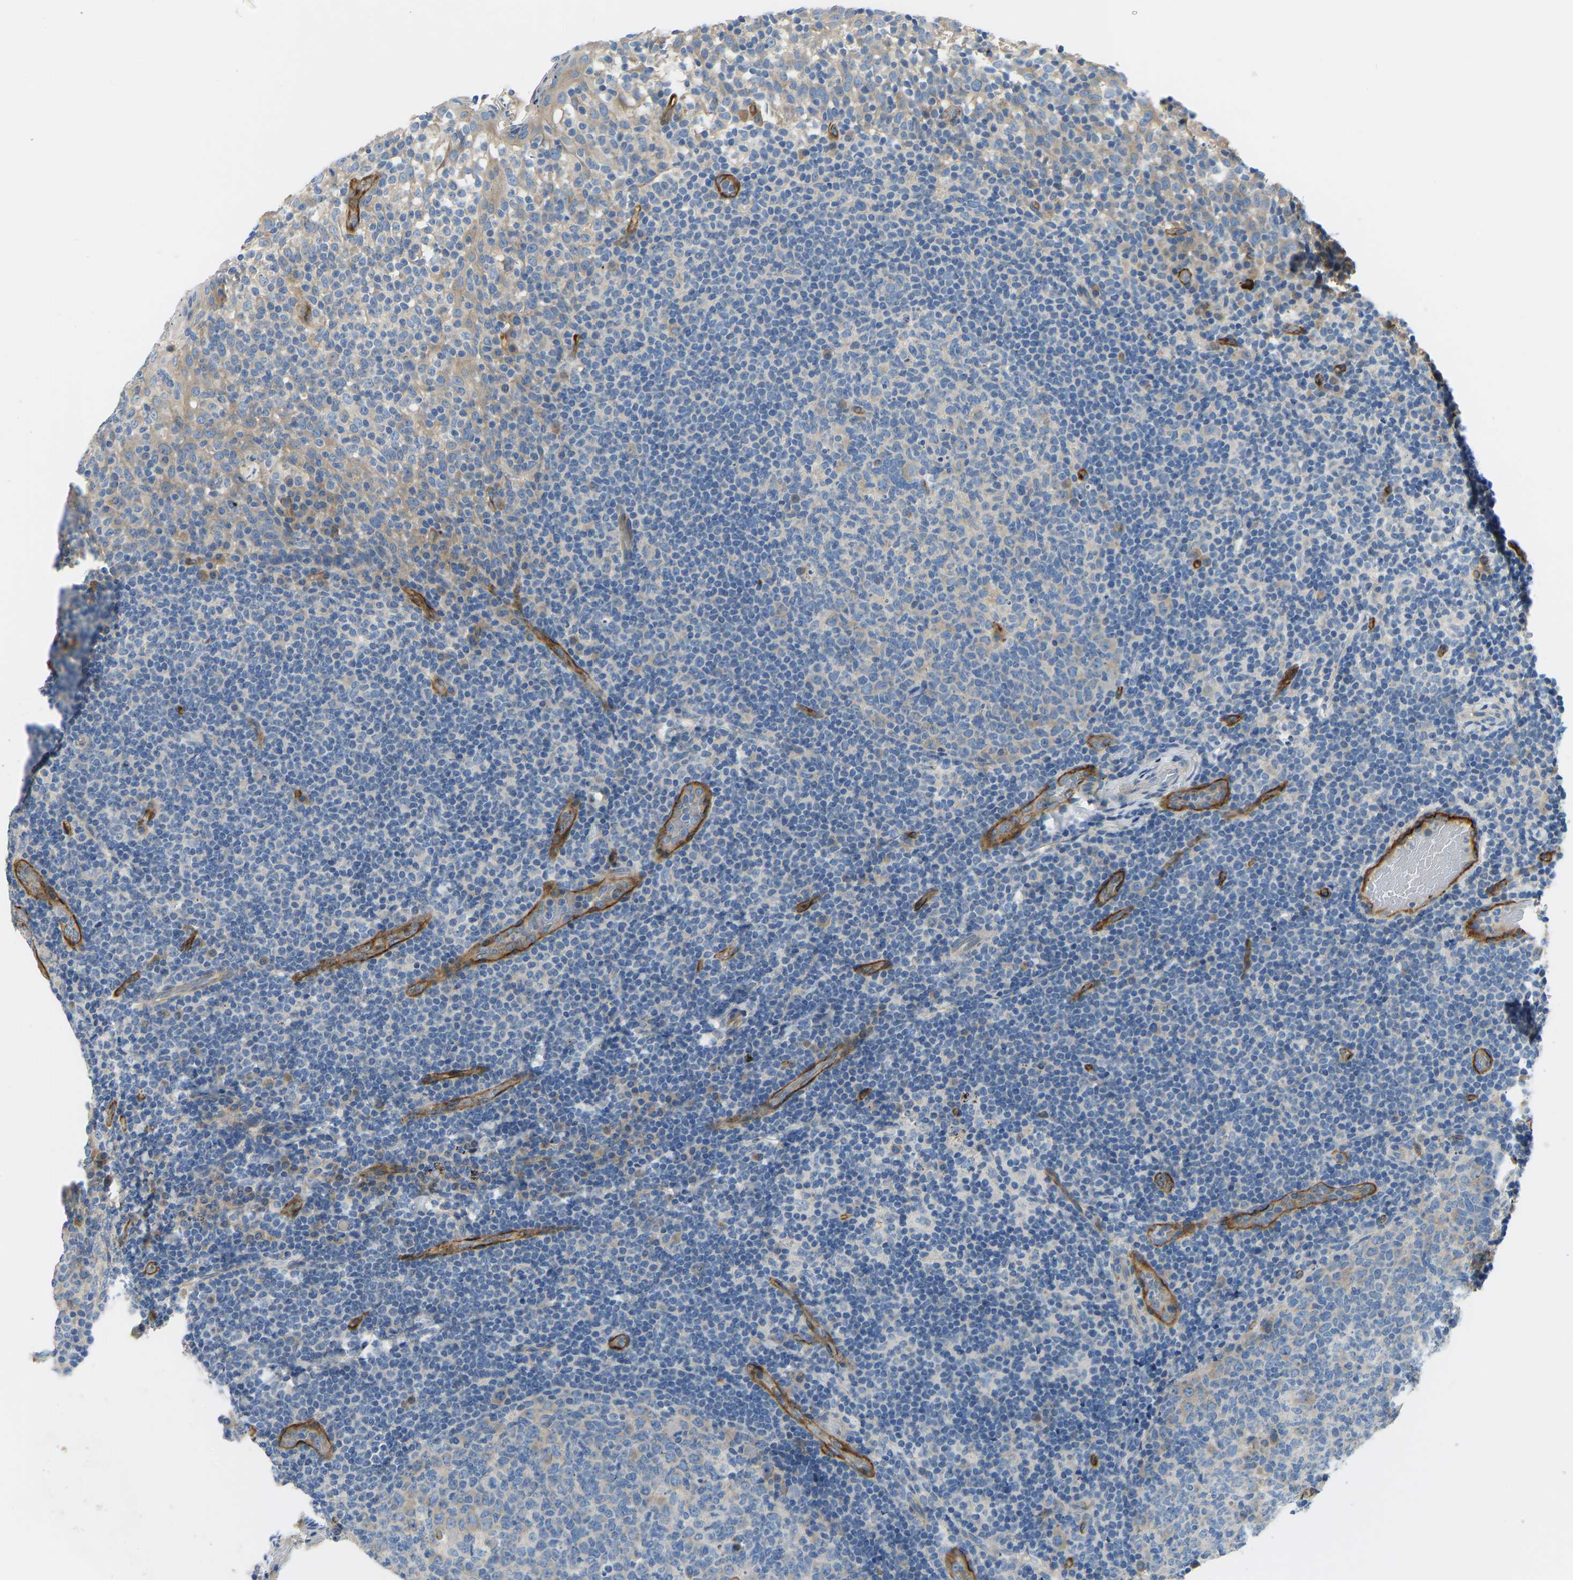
{"staining": {"intensity": "weak", "quantity": "<25%", "location": "cytoplasmic/membranous"}, "tissue": "tonsil", "cell_type": "Germinal center cells", "image_type": "normal", "snomed": [{"axis": "morphology", "description": "Normal tissue, NOS"}, {"axis": "topography", "description": "Tonsil"}], "caption": "An immunohistochemistry image of benign tonsil is shown. There is no staining in germinal center cells of tonsil. (DAB (3,3'-diaminobenzidine) IHC visualized using brightfield microscopy, high magnification).", "gene": "COL15A1", "patient": {"sex": "female", "age": 19}}